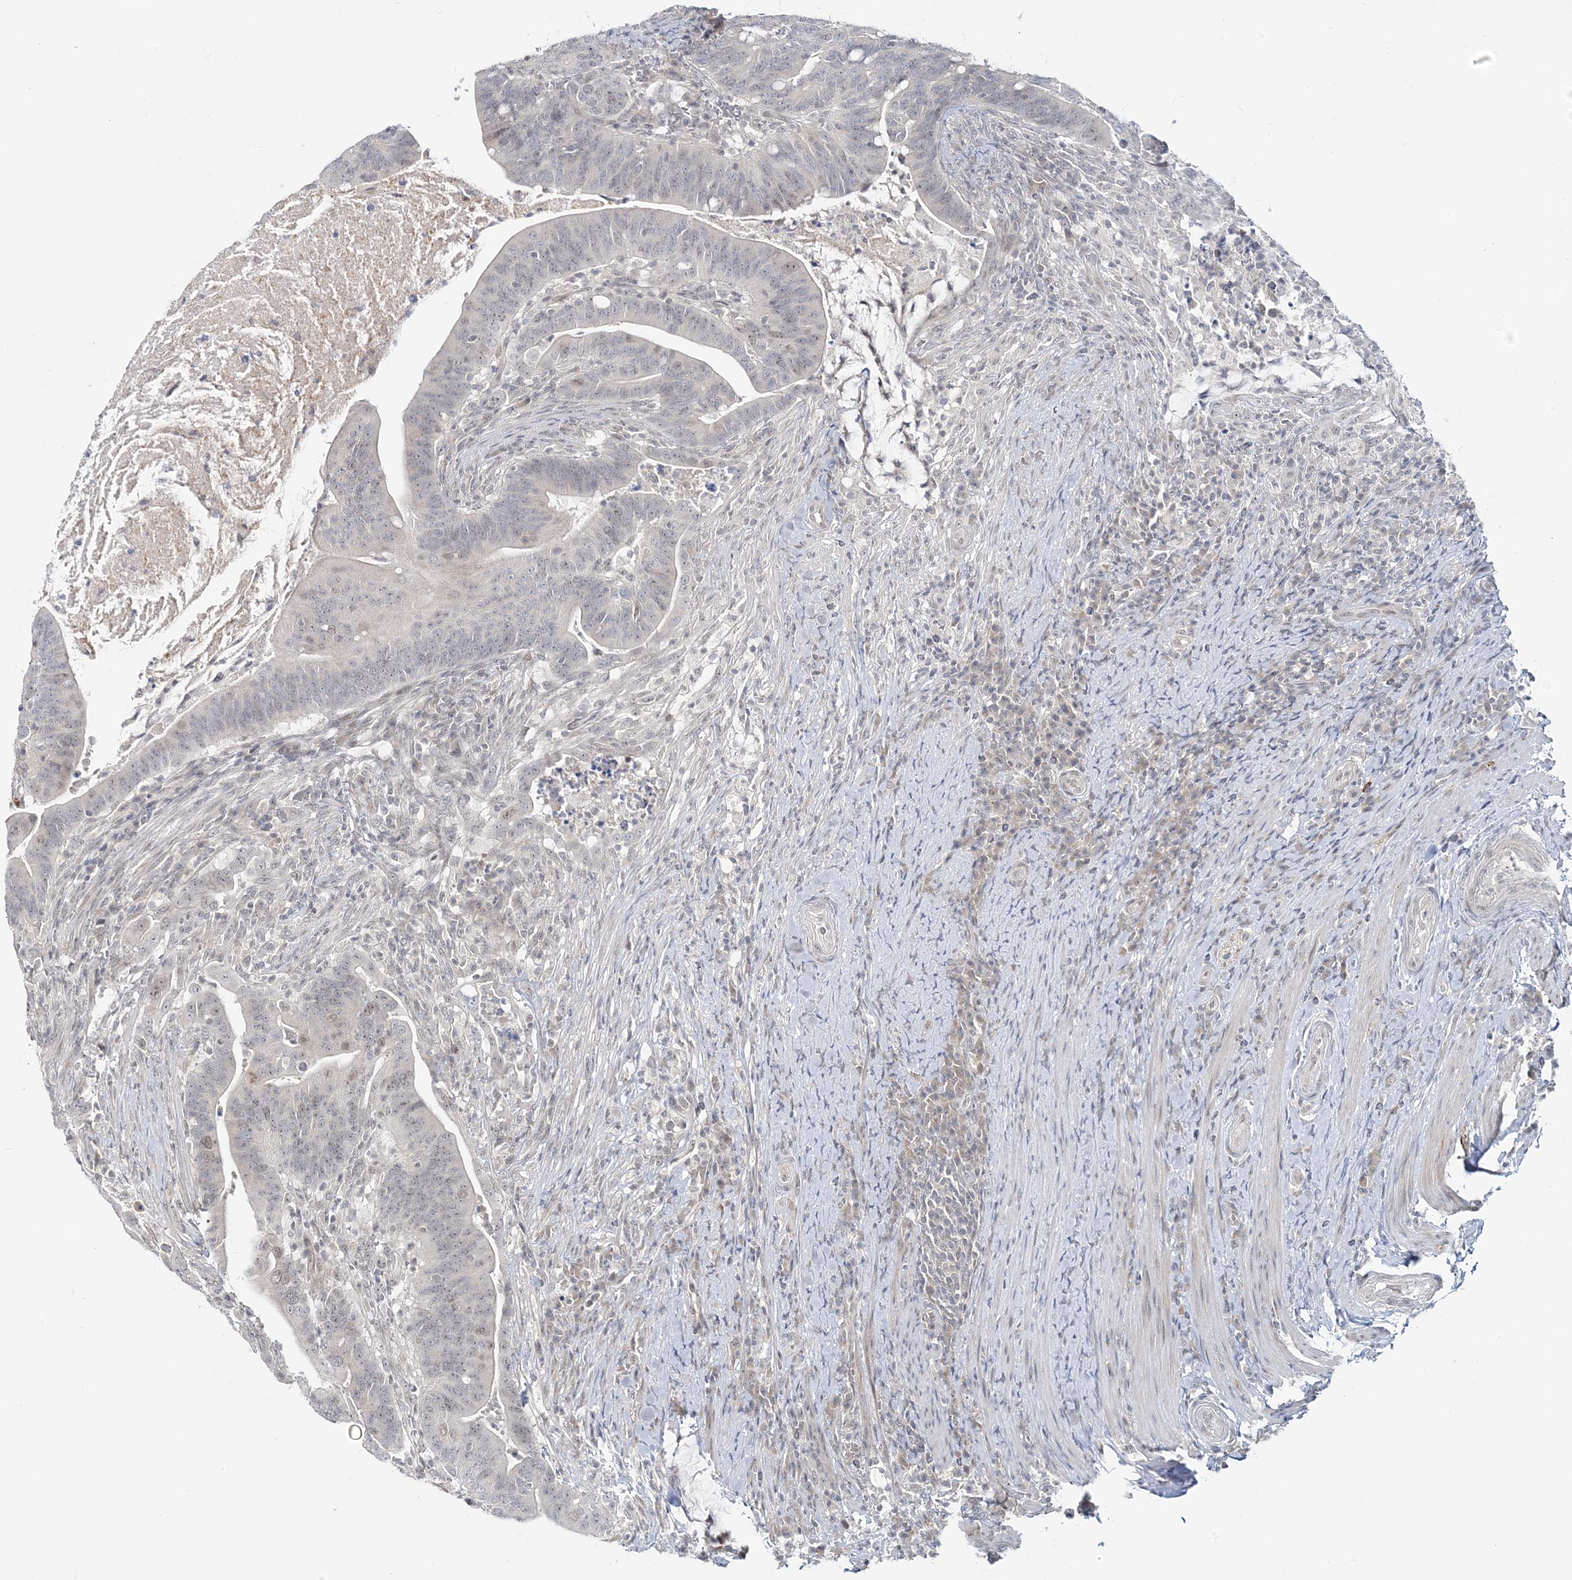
{"staining": {"intensity": "weak", "quantity": "<25%", "location": "nuclear"}, "tissue": "colorectal cancer", "cell_type": "Tumor cells", "image_type": "cancer", "snomed": [{"axis": "morphology", "description": "Adenocarcinoma, NOS"}, {"axis": "topography", "description": "Colon"}], "caption": "Image shows no significant protein expression in tumor cells of colorectal cancer (adenocarcinoma). Brightfield microscopy of immunohistochemistry stained with DAB (3,3'-diaminobenzidine) (brown) and hematoxylin (blue), captured at high magnification.", "gene": "LEXM", "patient": {"sex": "female", "age": 66}}